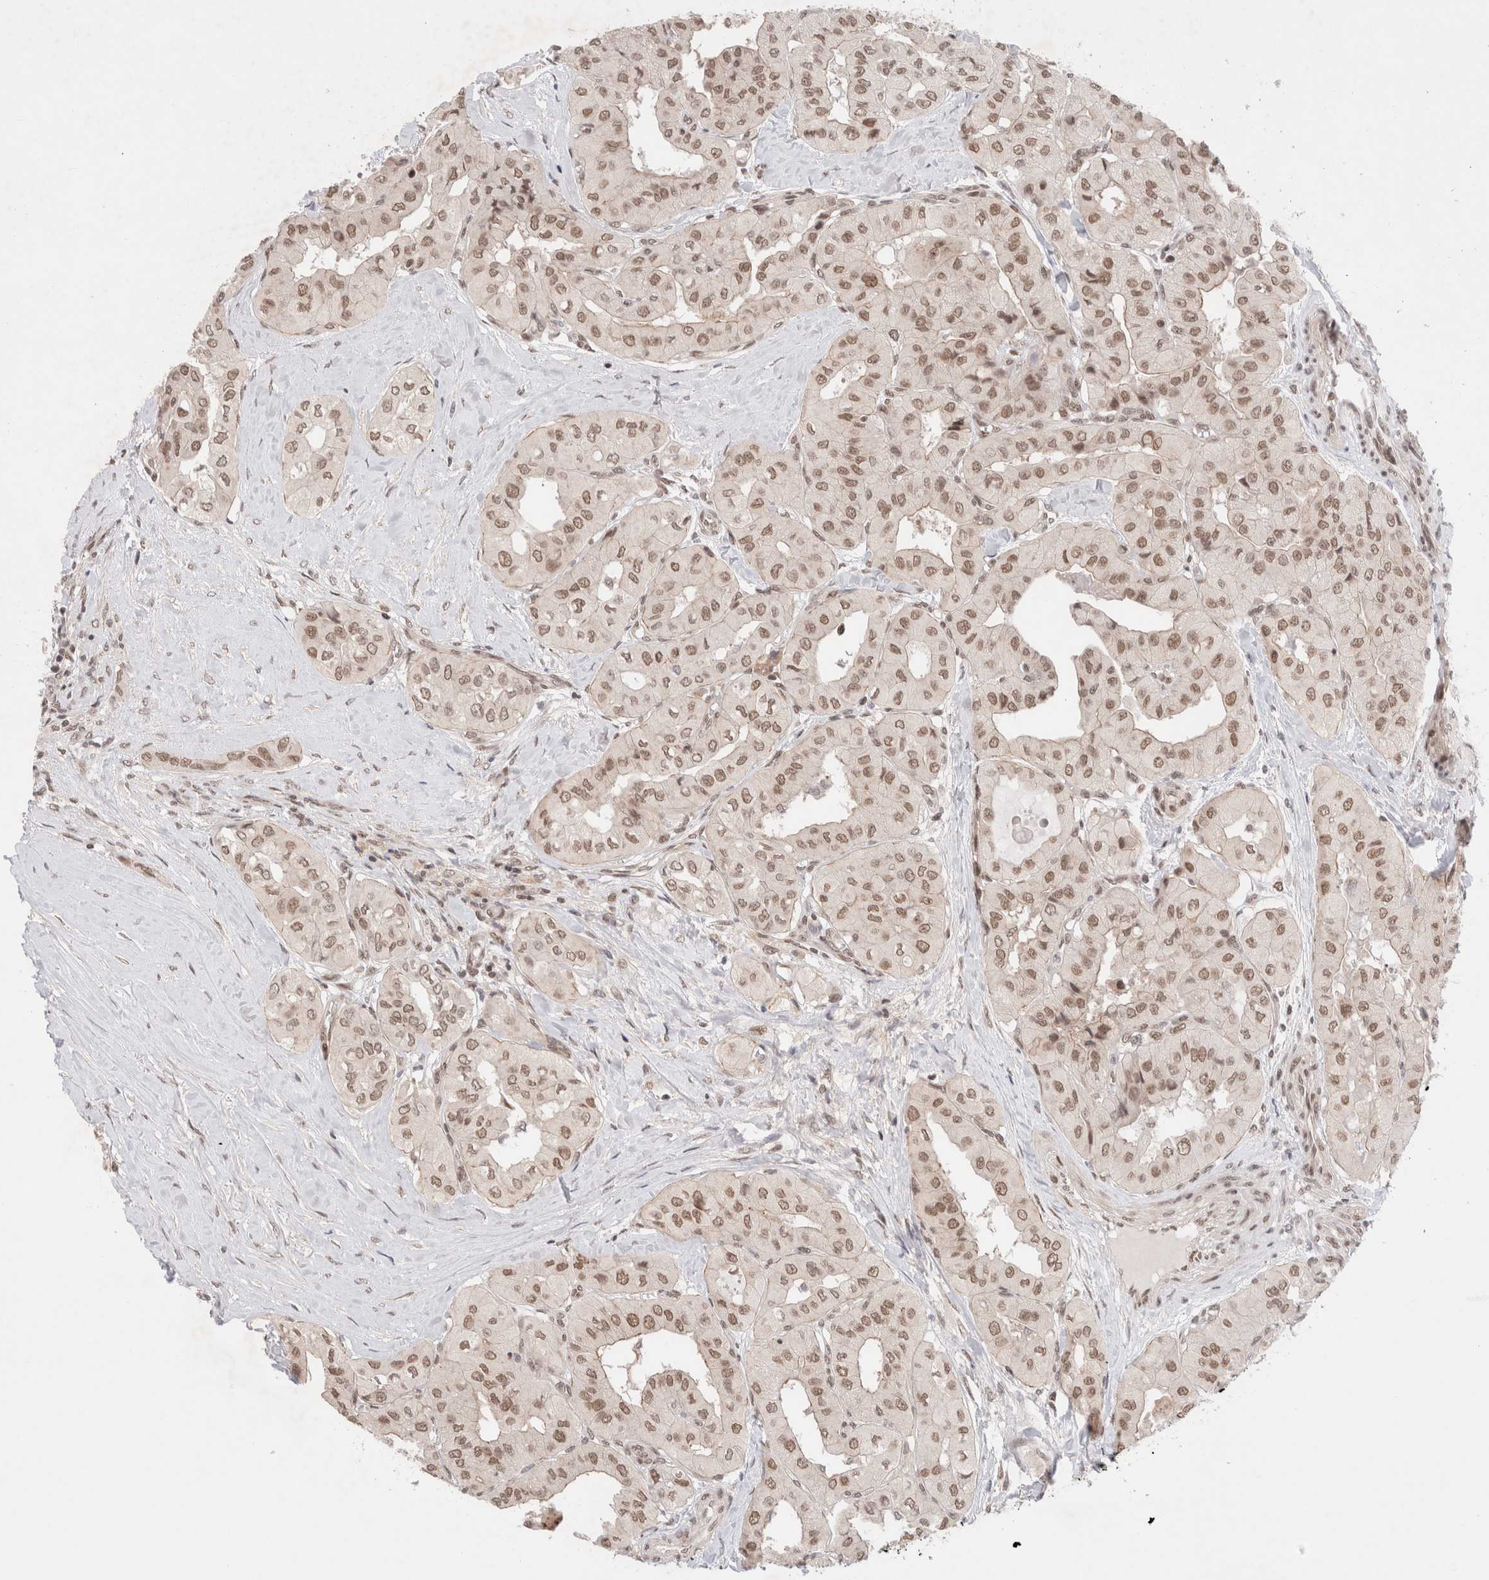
{"staining": {"intensity": "moderate", "quantity": ">75%", "location": "nuclear"}, "tissue": "thyroid cancer", "cell_type": "Tumor cells", "image_type": "cancer", "snomed": [{"axis": "morphology", "description": "Papillary adenocarcinoma, NOS"}, {"axis": "topography", "description": "Thyroid gland"}], "caption": "The photomicrograph demonstrates immunohistochemical staining of papillary adenocarcinoma (thyroid). There is moderate nuclear positivity is present in about >75% of tumor cells.", "gene": "GATAD2A", "patient": {"sex": "female", "age": 59}}